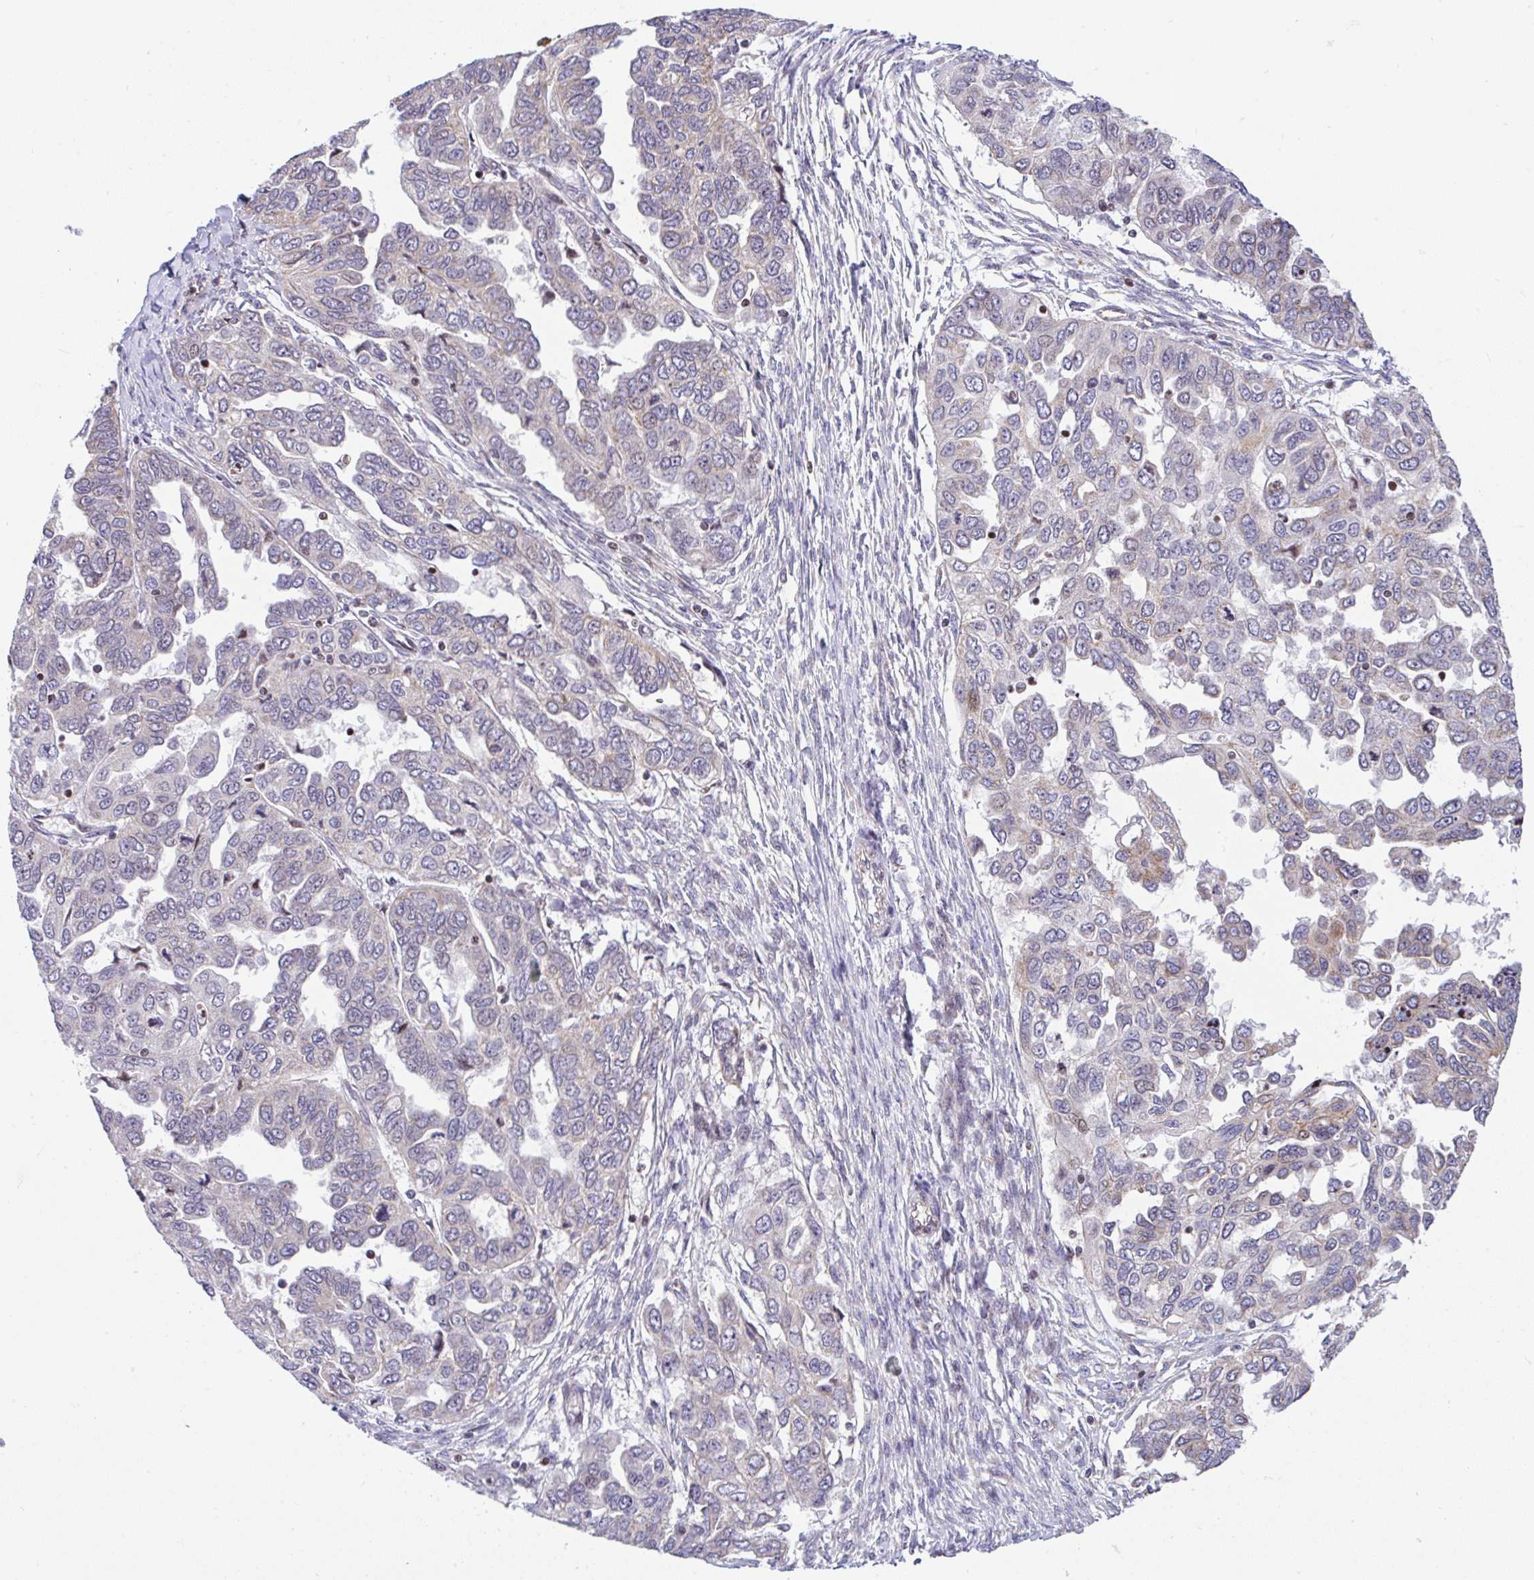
{"staining": {"intensity": "weak", "quantity": "<25%", "location": "cytoplasmic/membranous"}, "tissue": "ovarian cancer", "cell_type": "Tumor cells", "image_type": "cancer", "snomed": [{"axis": "morphology", "description": "Cystadenocarcinoma, serous, NOS"}, {"axis": "topography", "description": "Ovary"}], "caption": "There is no significant positivity in tumor cells of ovarian serous cystadenocarcinoma.", "gene": "FIGNL1", "patient": {"sex": "female", "age": 53}}